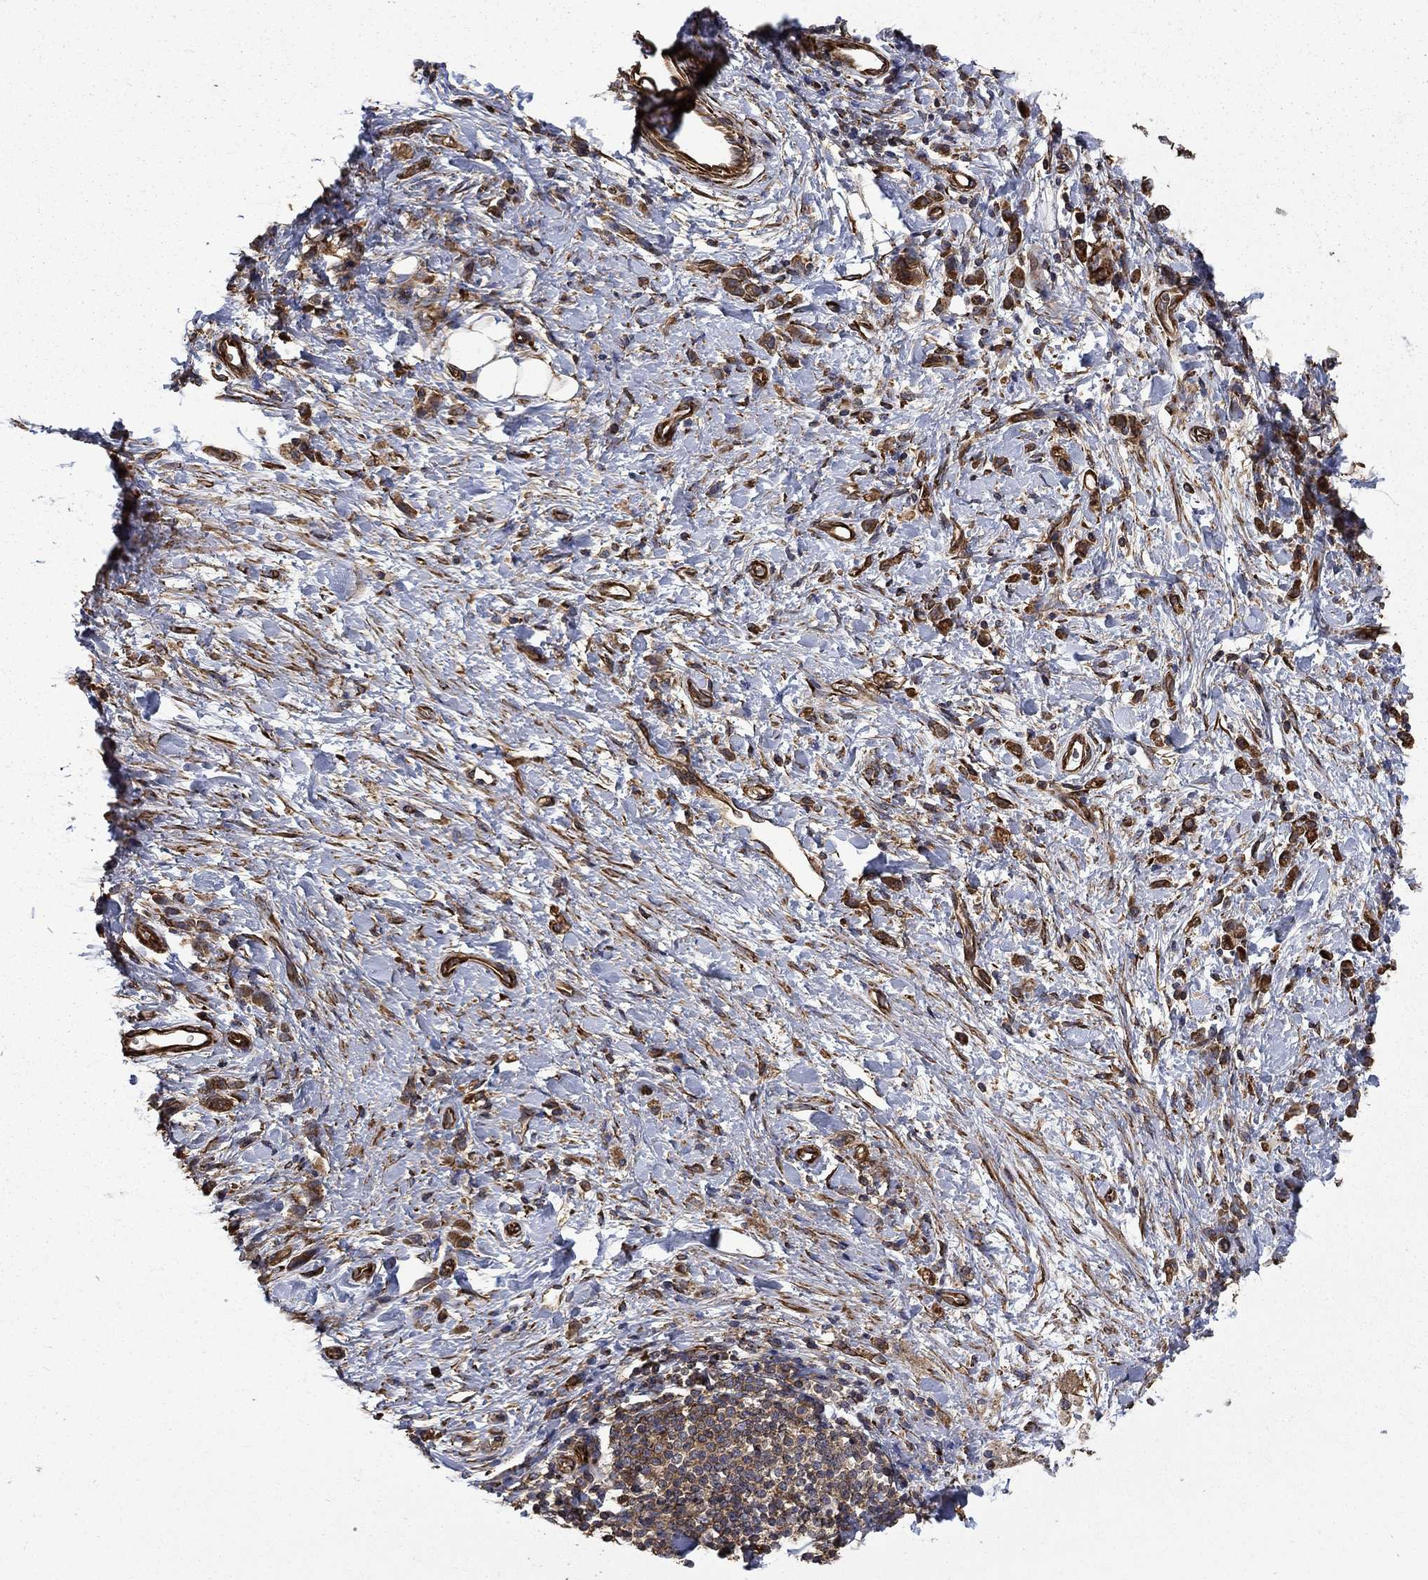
{"staining": {"intensity": "strong", "quantity": ">75%", "location": "cytoplasmic/membranous"}, "tissue": "stomach cancer", "cell_type": "Tumor cells", "image_type": "cancer", "snomed": [{"axis": "morphology", "description": "Adenocarcinoma, NOS"}, {"axis": "topography", "description": "Stomach"}], "caption": "A brown stain labels strong cytoplasmic/membranous staining of a protein in adenocarcinoma (stomach) tumor cells.", "gene": "CUTC", "patient": {"sex": "male", "age": 77}}